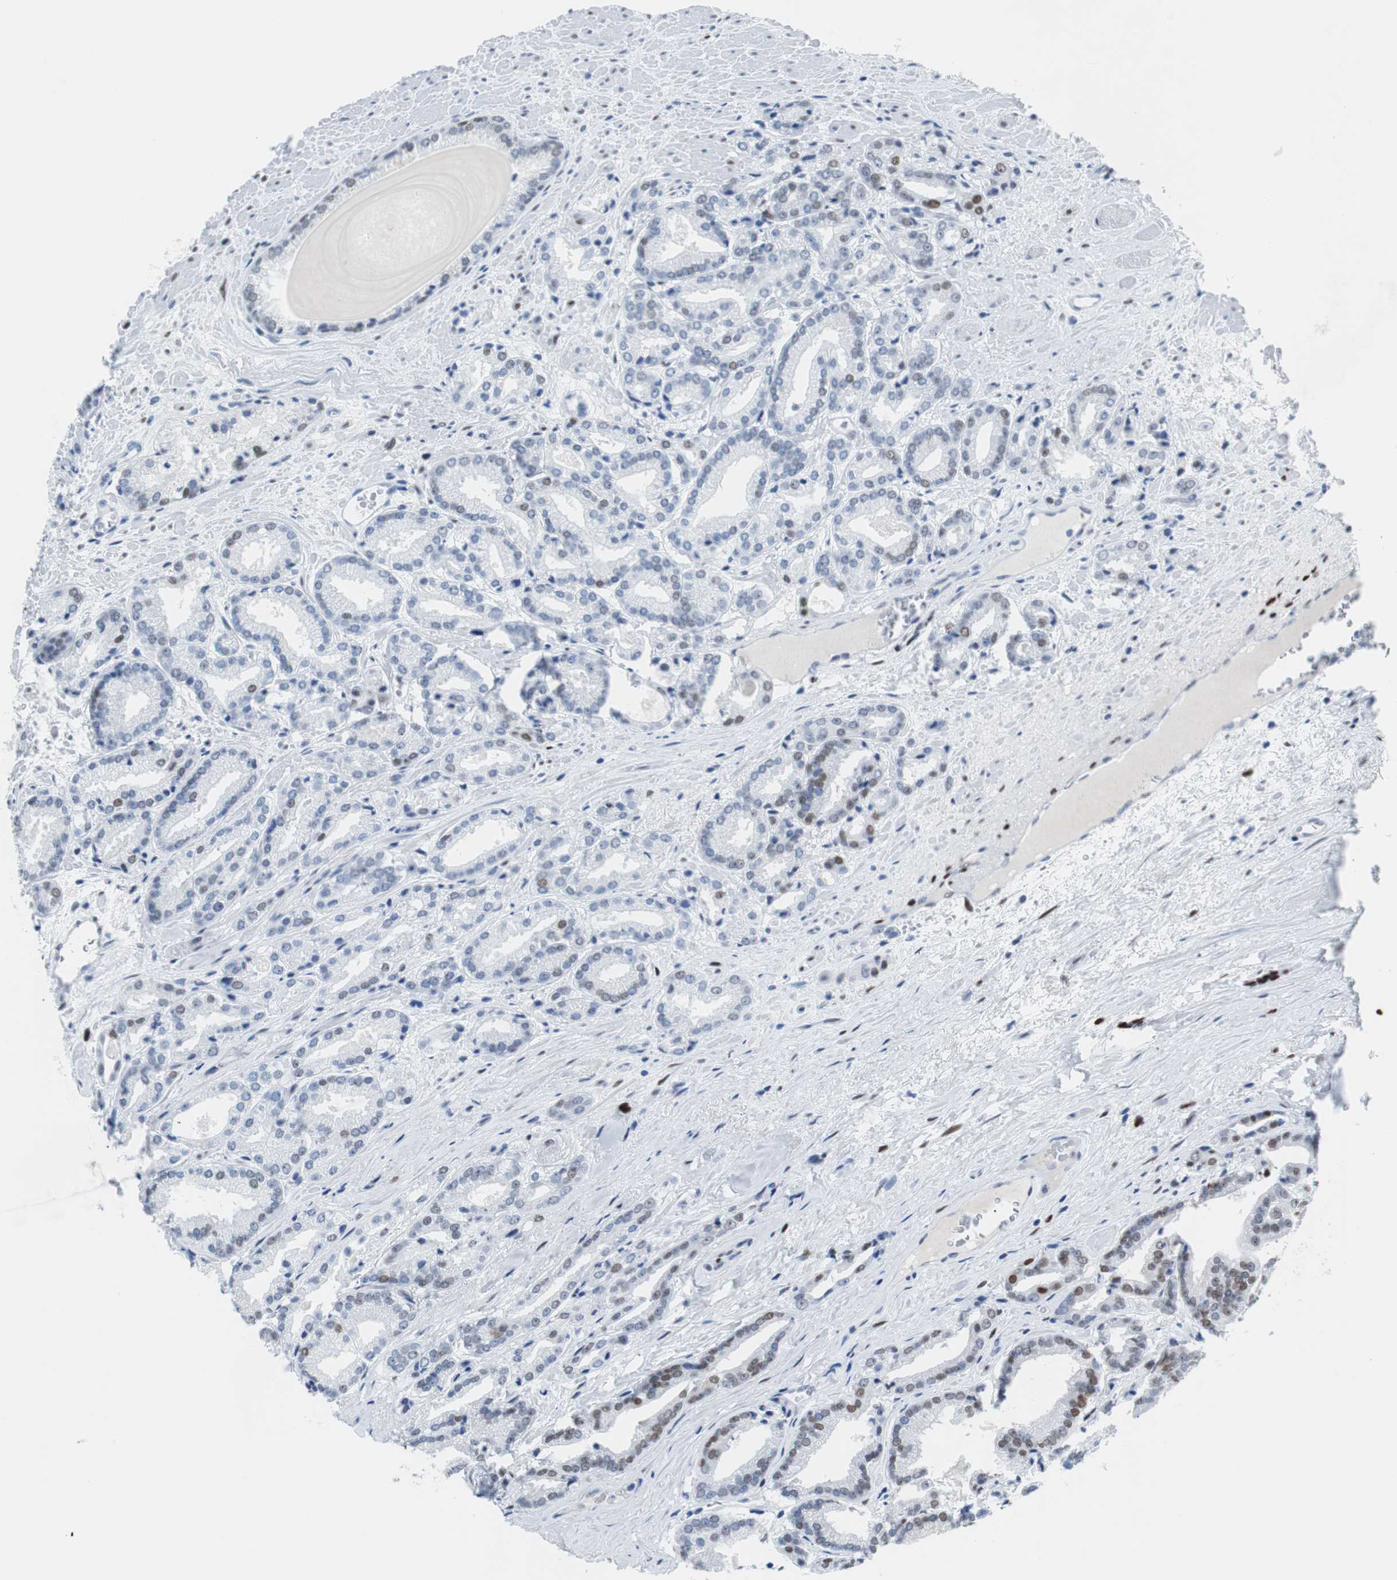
{"staining": {"intensity": "weak", "quantity": "<25%", "location": "nuclear"}, "tissue": "prostate cancer", "cell_type": "Tumor cells", "image_type": "cancer", "snomed": [{"axis": "morphology", "description": "Adenocarcinoma, Low grade"}, {"axis": "topography", "description": "Prostate"}], "caption": "DAB immunohistochemical staining of human prostate cancer demonstrates no significant expression in tumor cells.", "gene": "JUN", "patient": {"sex": "male", "age": 59}}